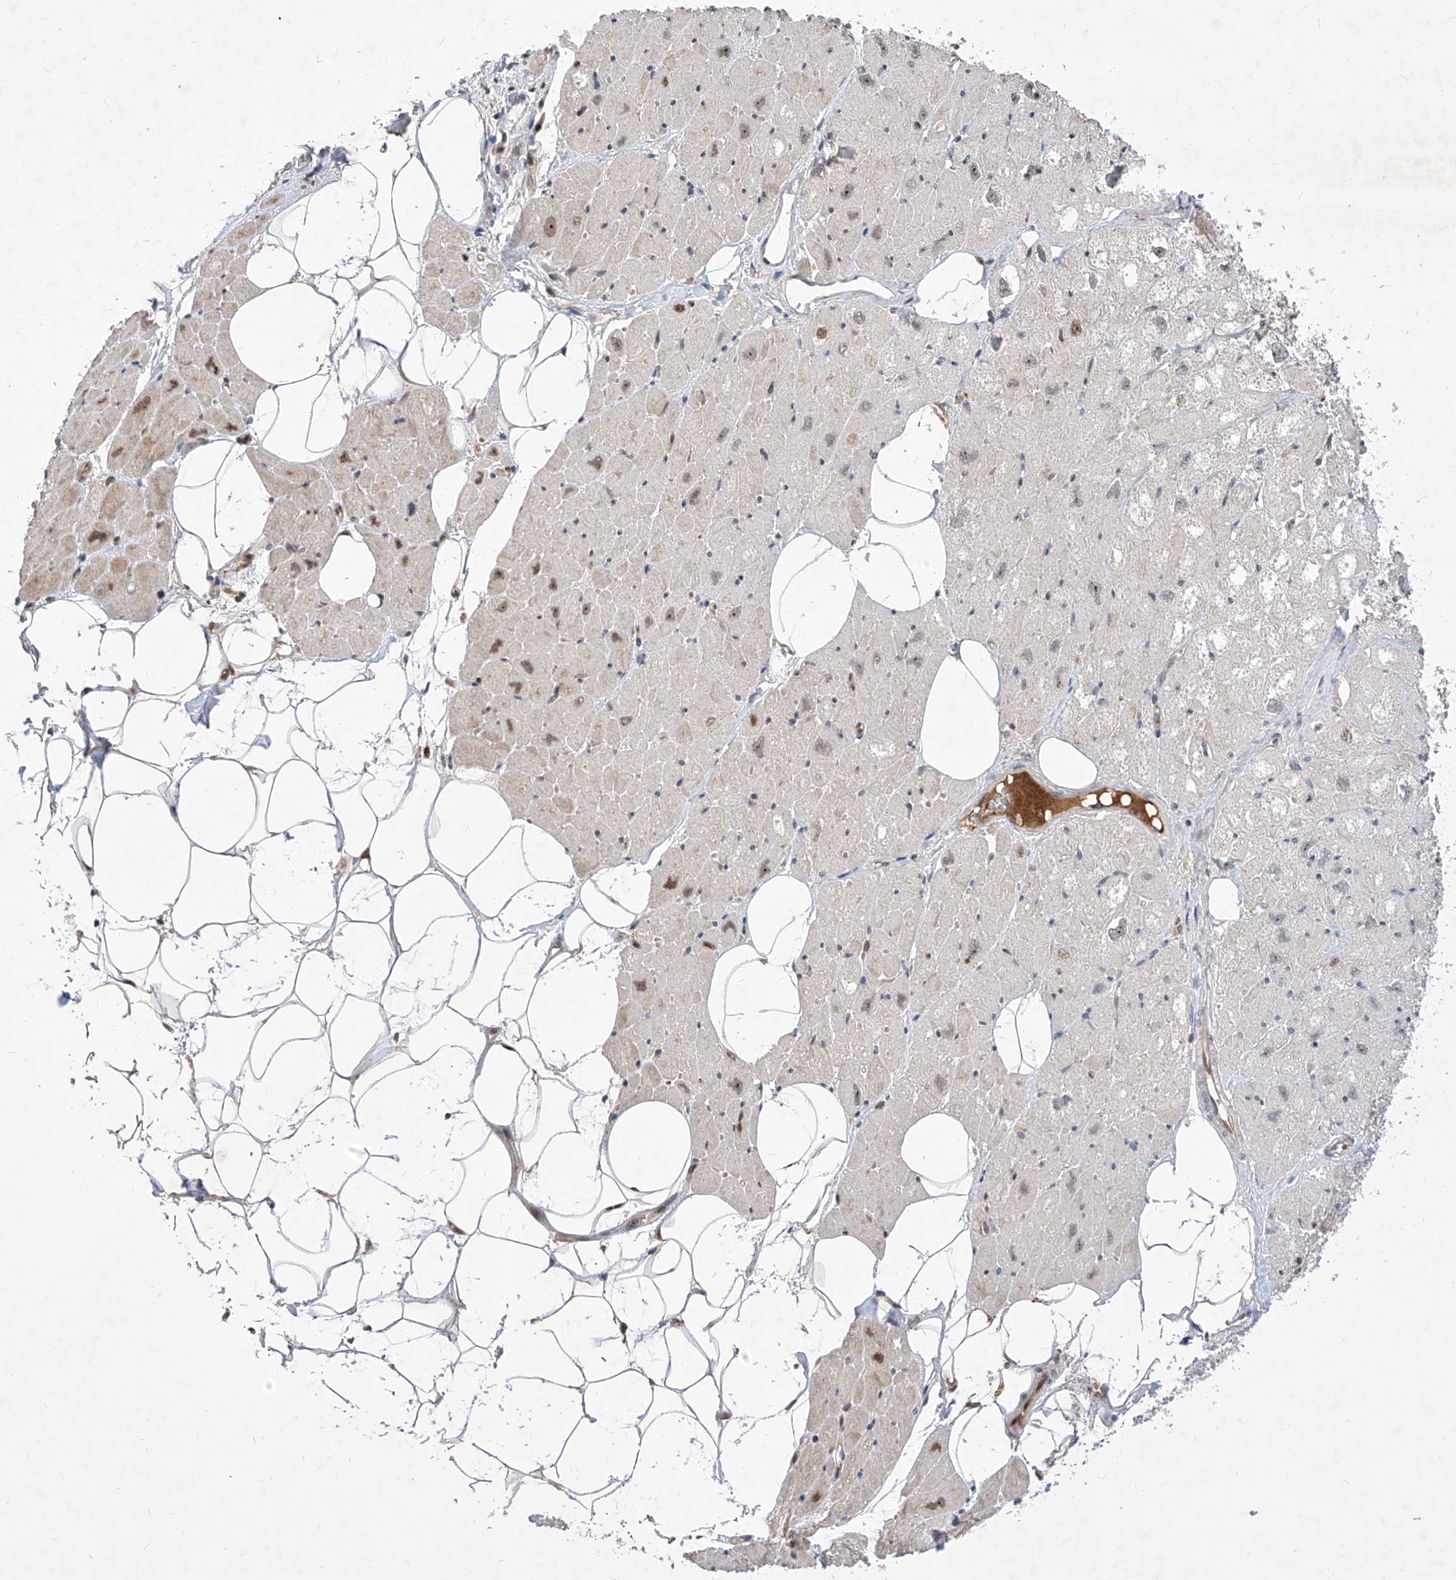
{"staining": {"intensity": "moderate", "quantity": "25%-75%", "location": "cytoplasmic/membranous,nuclear"}, "tissue": "heart muscle", "cell_type": "Cardiomyocytes", "image_type": "normal", "snomed": [{"axis": "morphology", "description": "Normal tissue, NOS"}, {"axis": "topography", "description": "Heart"}], "caption": "High-magnification brightfield microscopy of unremarkable heart muscle stained with DAB (brown) and counterstained with hematoxylin (blue). cardiomyocytes exhibit moderate cytoplasmic/membranous,nuclear expression is identified in about25%-75% of cells. (IHC, brightfield microscopy, high magnification).", "gene": "LGR4", "patient": {"sex": "male", "age": 50}}